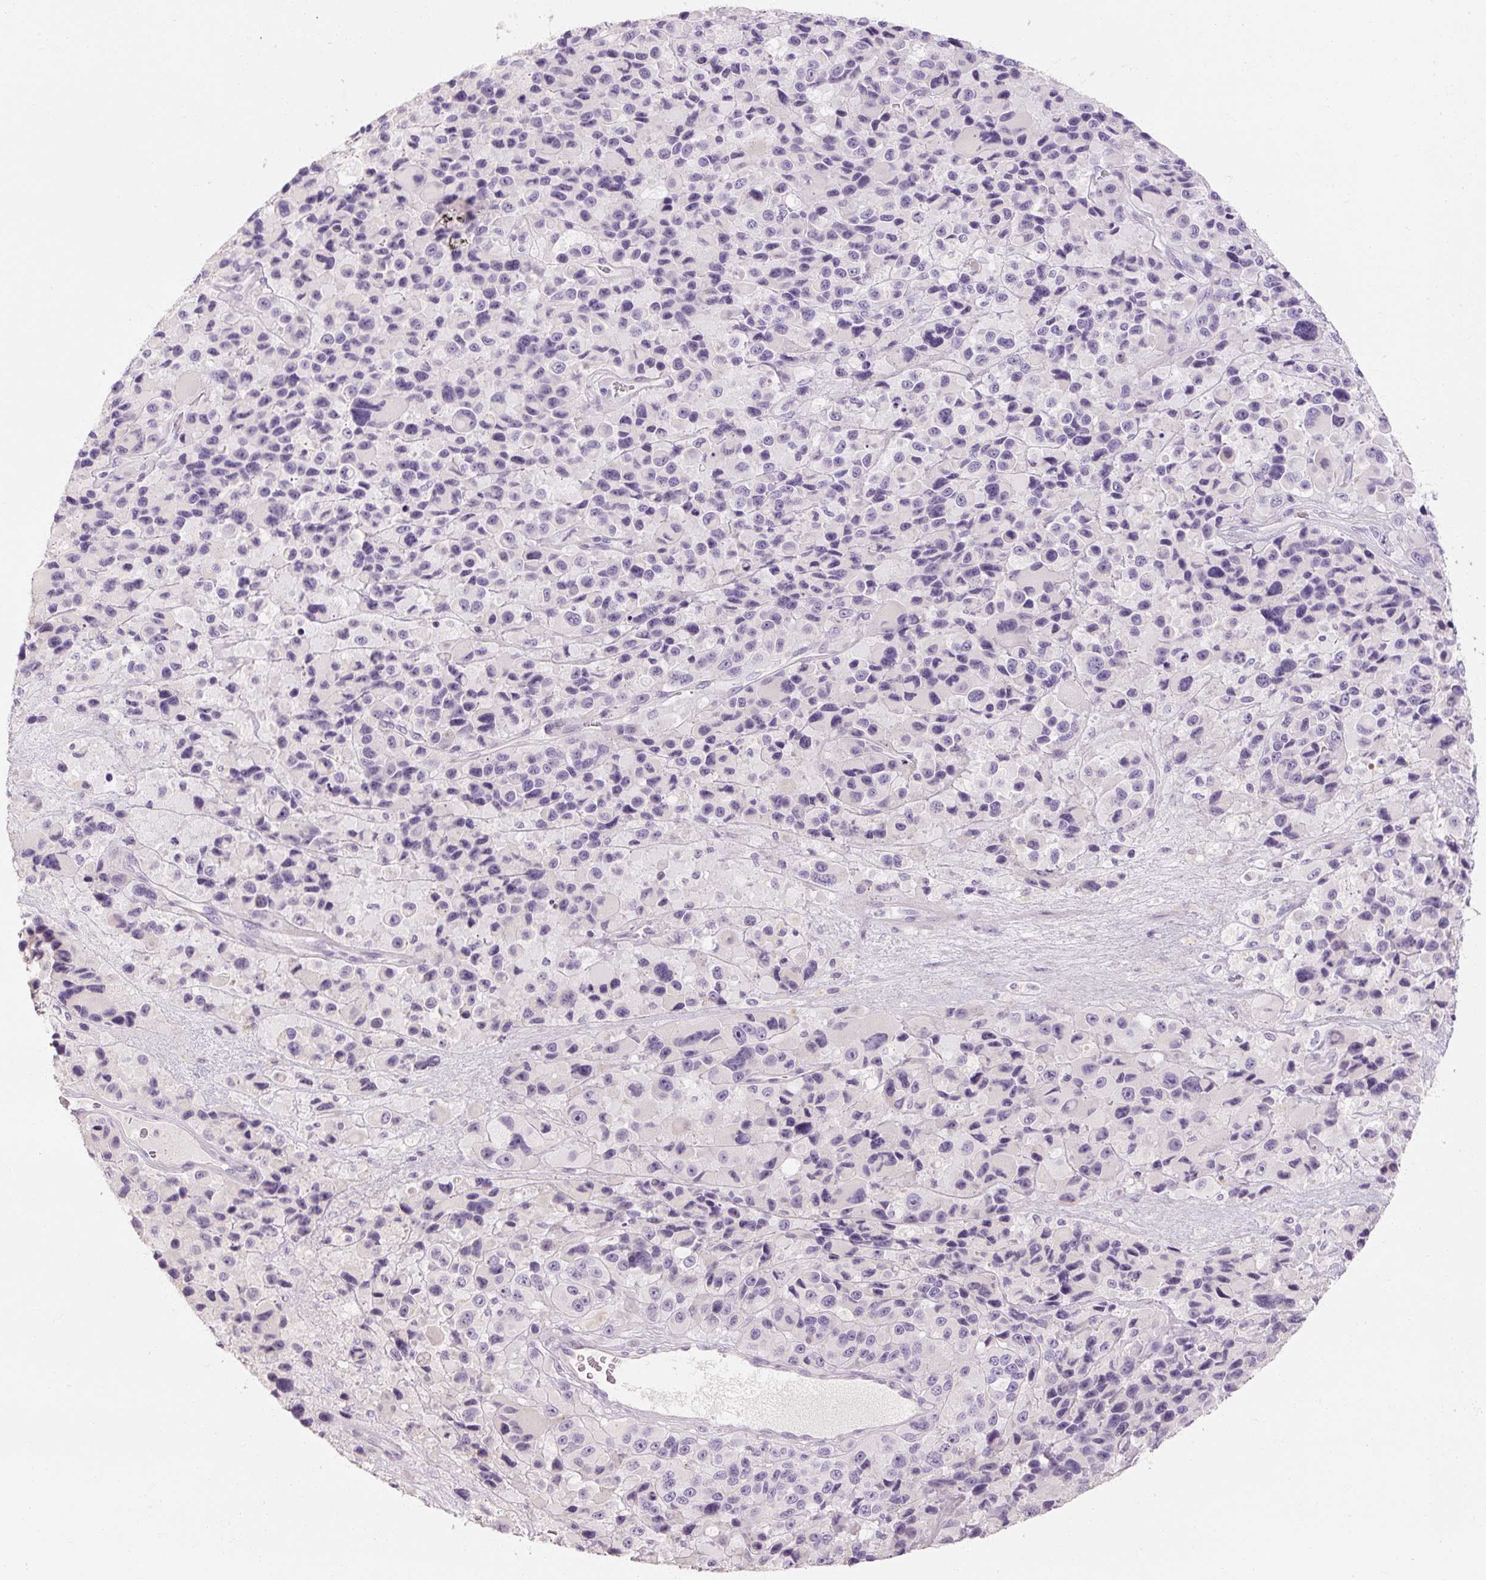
{"staining": {"intensity": "negative", "quantity": "none", "location": "none"}, "tissue": "melanoma", "cell_type": "Tumor cells", "image_type": "cancer", "snomed": [{"axis": "morphology", "description": "Malignant melanoma, Metastatic site"}, {"axis": "topography", "description": "Lymph node"}], "caption": "Tumor cells are negative for brown protein staining in melanoma. (Immunohistochemistry, brightfield microscopy, high magnification).", "gene": "NFE2L3", "patient": {"sex": "female", "age": 65}}